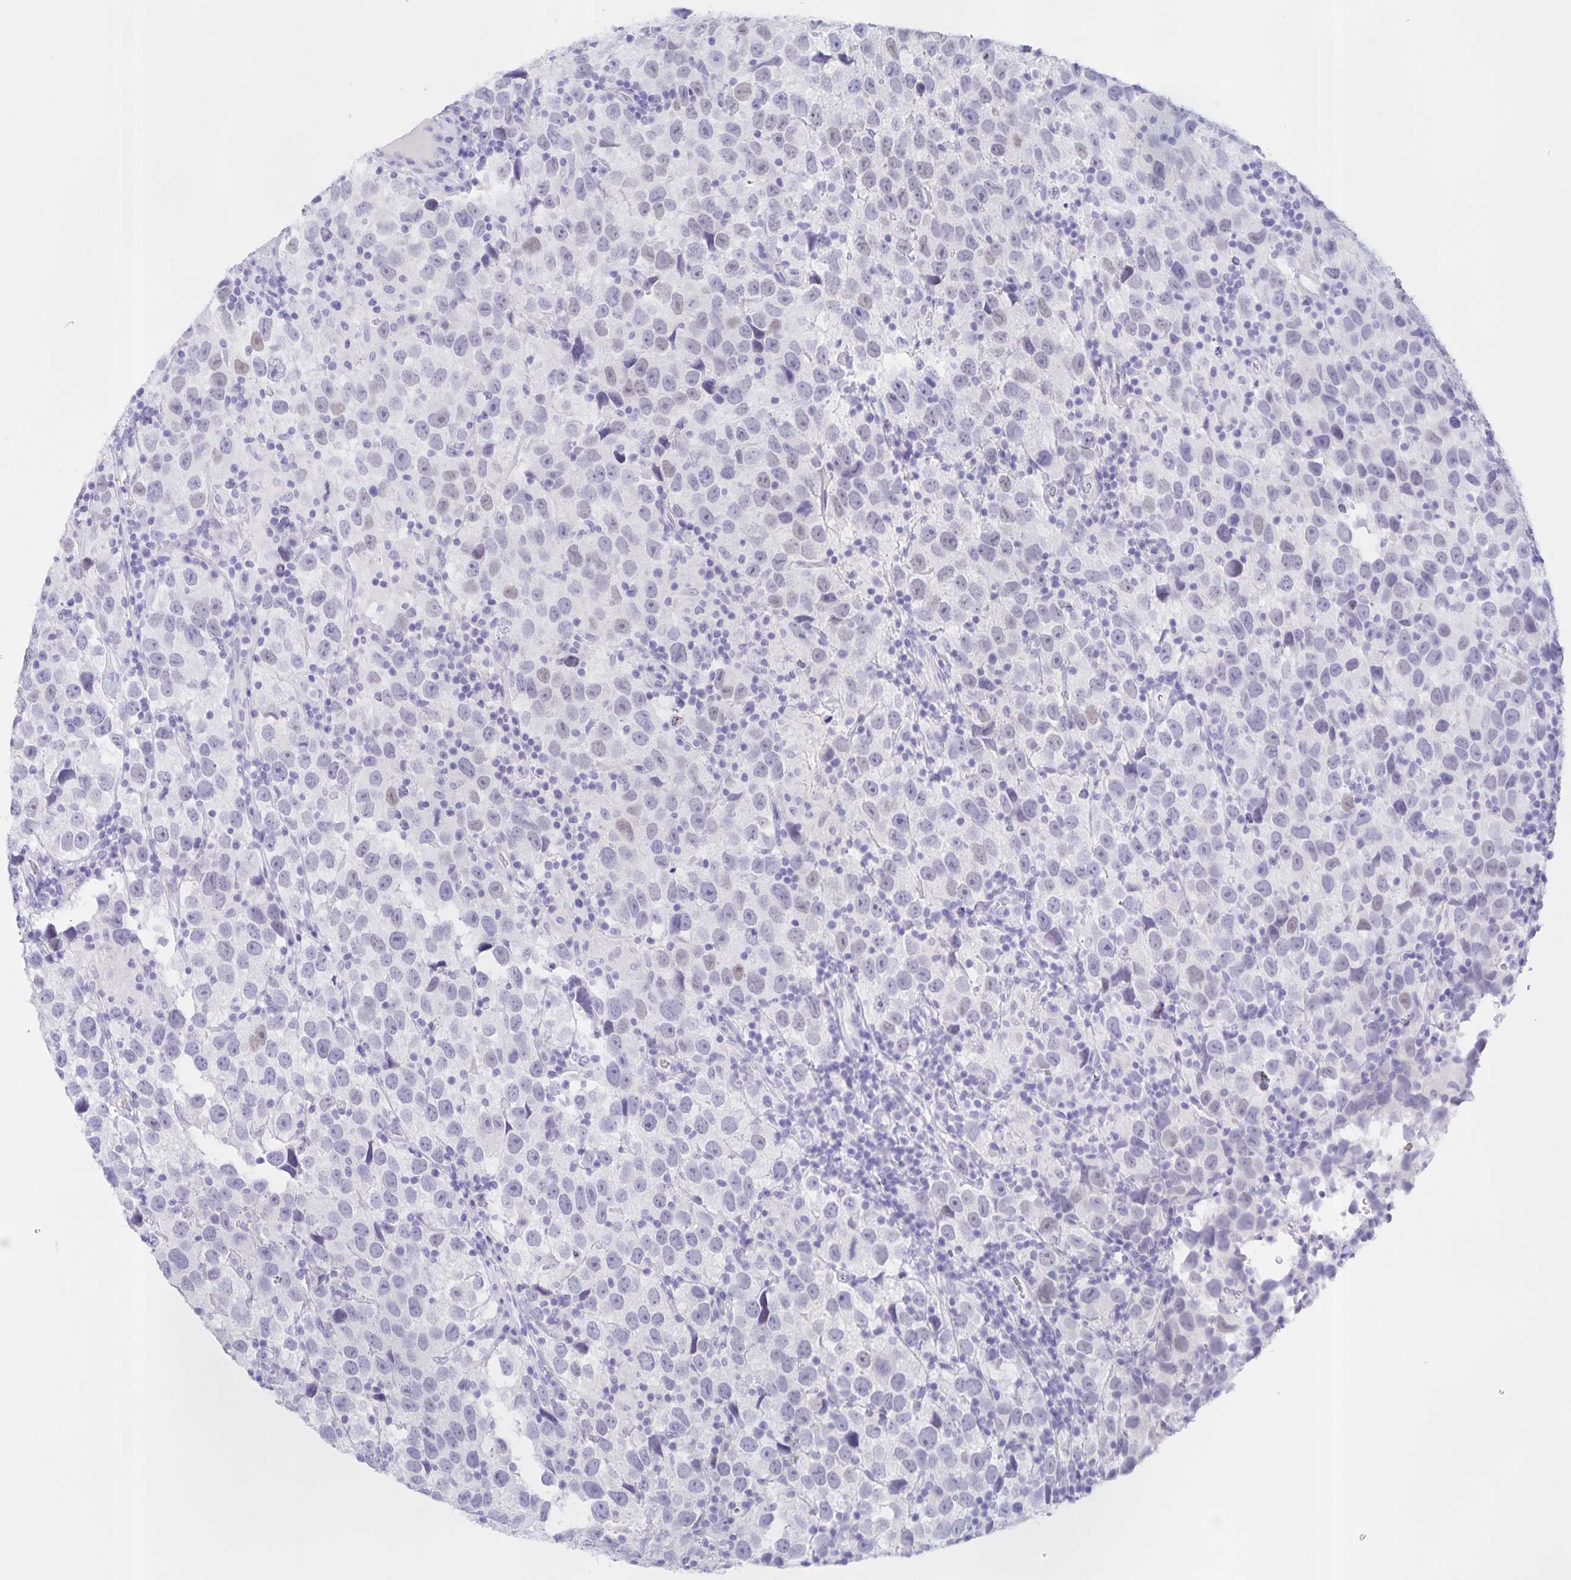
{"staining": {"intensity": "negative", "quantity": "none", "location": "none"}, "tissue": "testis cancer", "cell_type": "Tumor cells", "image_type": "cancer", "snomed": [{"axis": "morphology", "description": "Seminoma, NOS"}, {"axis": "topography", "description": "Testis"}], "caption": "Micrograph shows no significant protein positivity in tumor cells of testis cancer.", "gene": "TGIF2LX", "patient": {"sex": "male", "age": 26}}